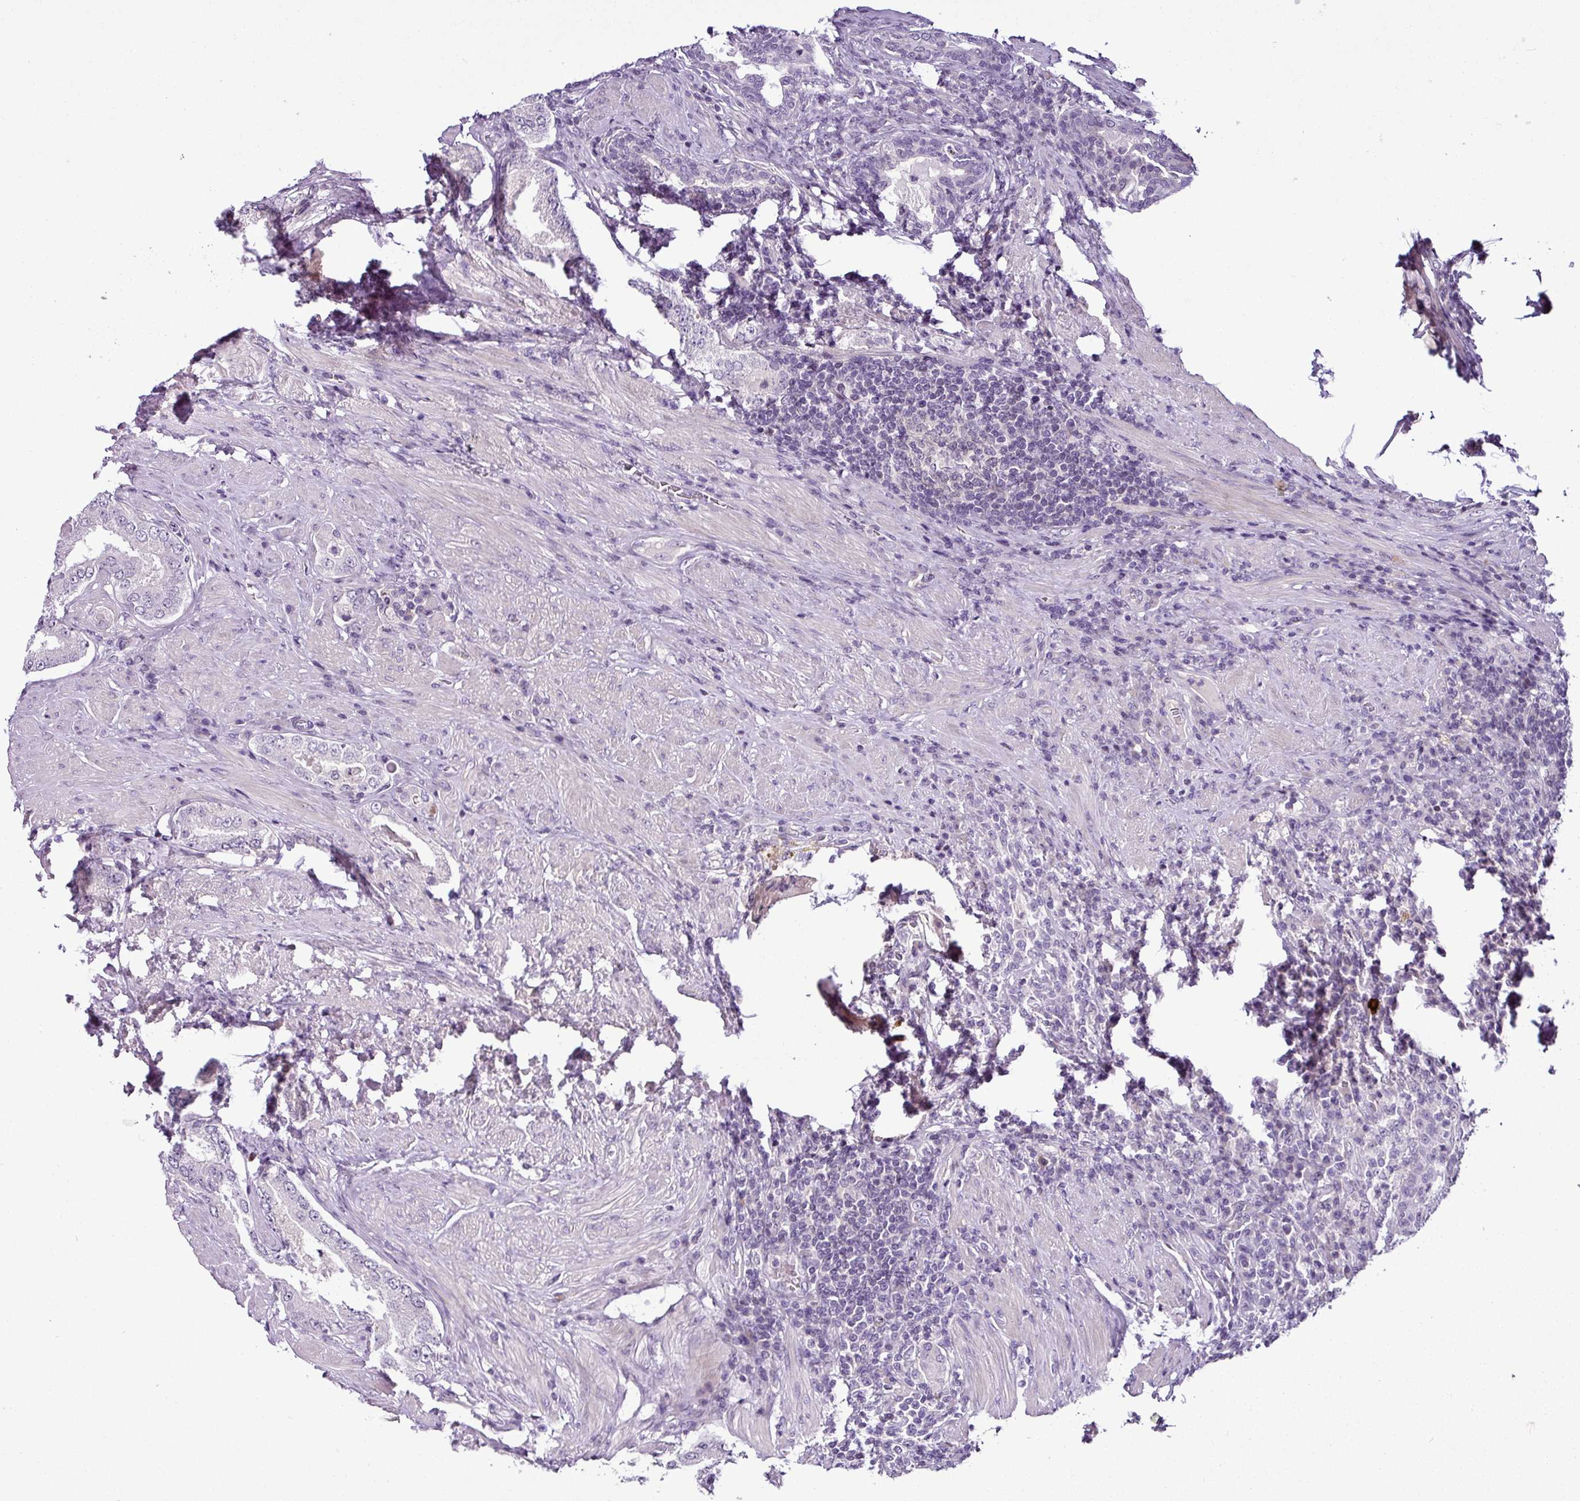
{"staining": {"intensity": "negative", "quantity": "none", "location": "none"}, "tissue": "prostate cancer", "cell_type": "Tumor cells", "image_type": "cancer", "snomed": [{"axis": "morphology", "description": "Adenocarcinoma, Low grade"}, {"axis": "topography", "description": "Prostate"}], "caption": "IHC photomicrograph of neoplastic tissue: human prostate low-grade adenocarcinoma stained with DAB (3,3'-diaminobenzidine) displays no significant protein positivity in tumor cells.", "gene": "TEX30", "patient": {"sex": "male", "age": 68}}